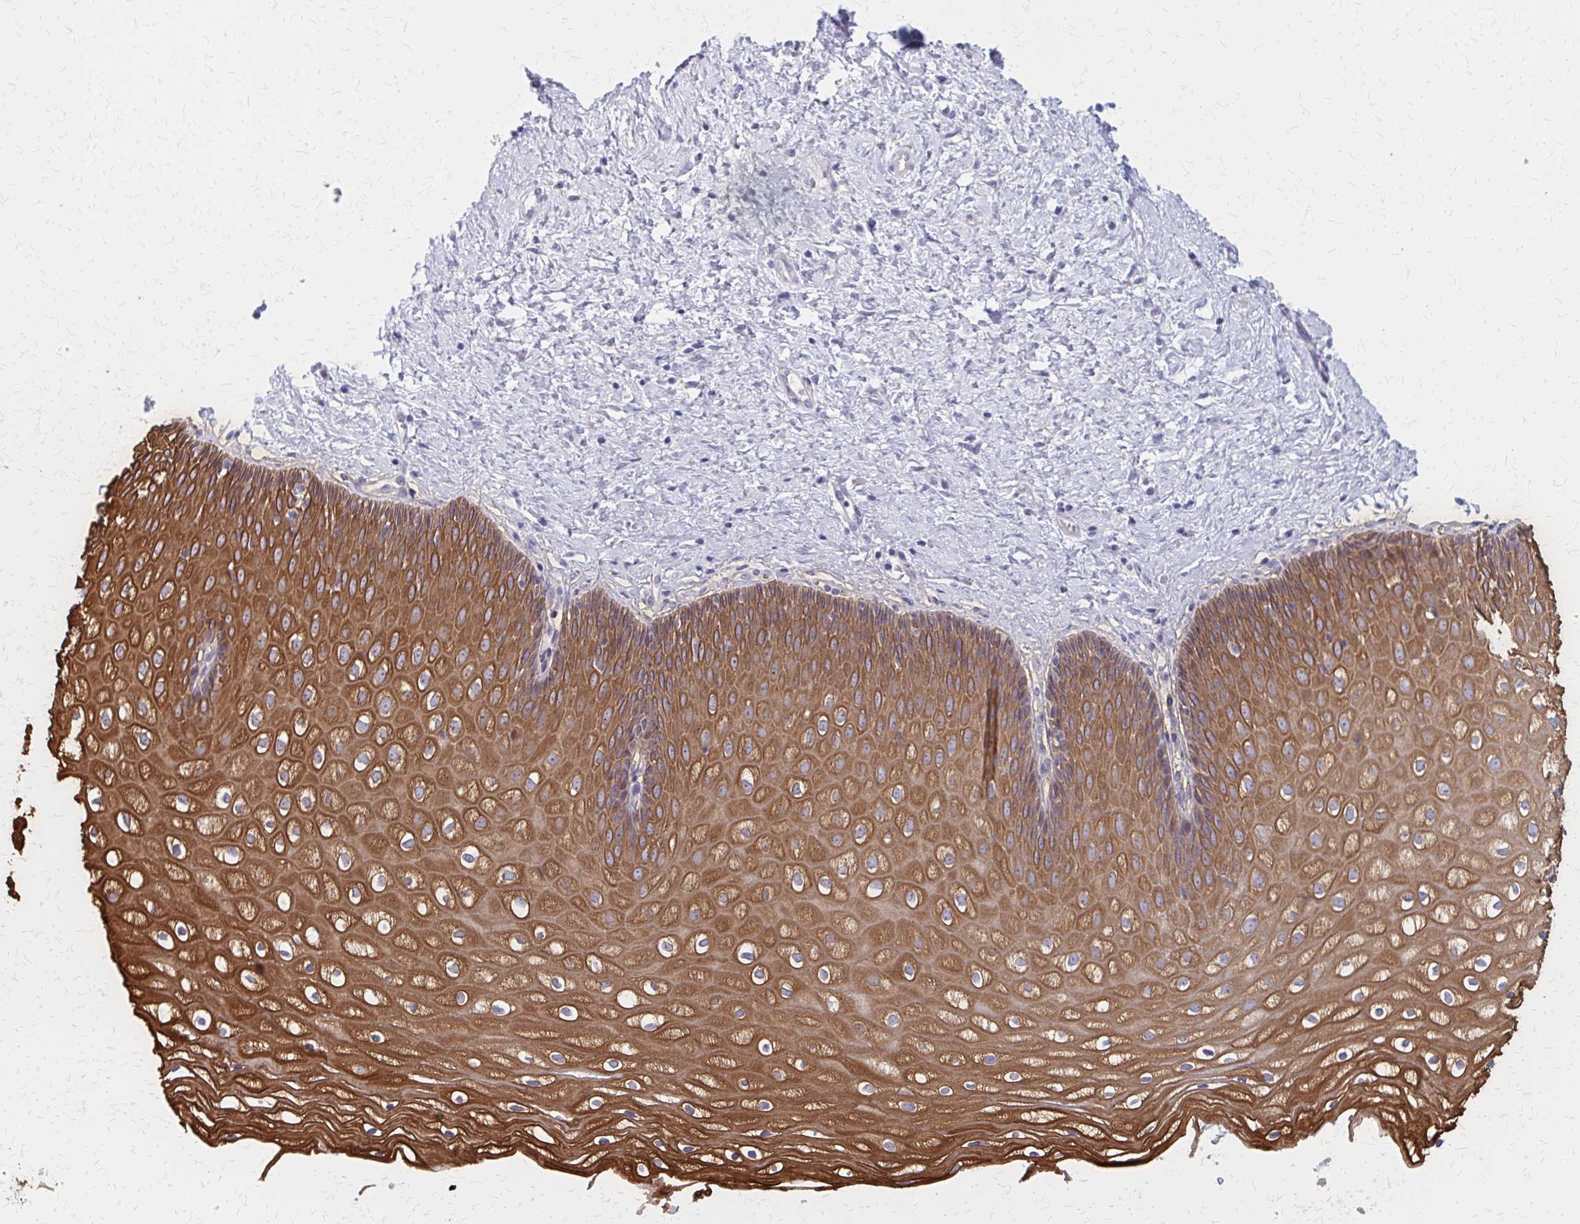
{"staining": {"intensity": "moderate", "quantity": ">75%", "location": "cytoplasmic/membranous"}, "tissue": "cervix", "cell_type": "Glandular cells", "image_type": "normal", "snomed": [{"axis": "morphology", "description": "Normal tissue, NOS"}, {"axis": "topography", "description": "Cervix"}], "caption": "Cervix stained with DAB immunohistochemistry (IHC) demonstrates medium levels of moderate cytoplasmic/membranous staining in about >75% of glandular cells. (IHC, brightfield microscopy, high magnification).", "gene": "GLYATL2", "patient": {"sex": "female", "age": 36}}